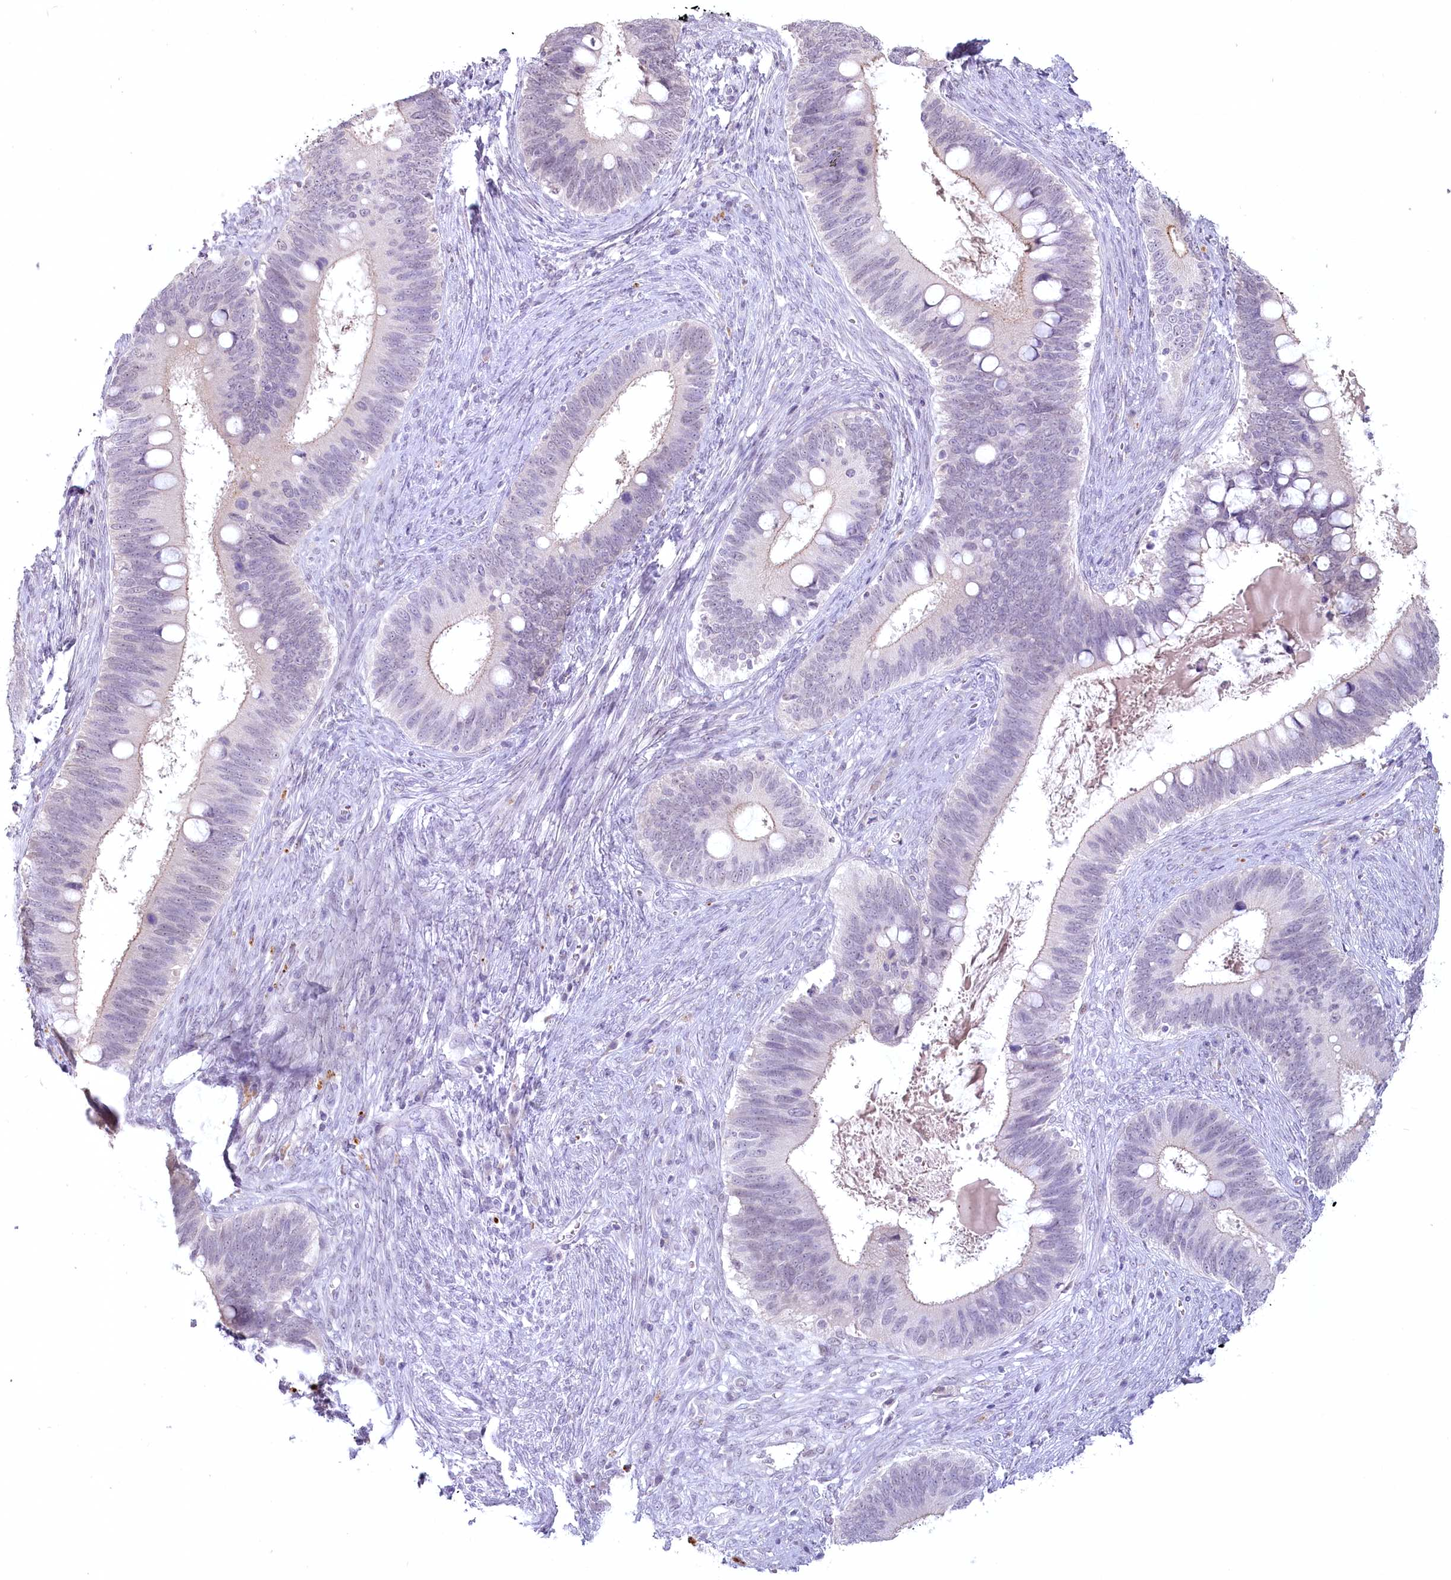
{"staining": {"intensity": "negative", "quantity": "none", "location": "none"}, "tissue": "cervical cancer", "cell_type": "Tumor cells", "image_type": "cancer", "snomed": [{"axis": "morphology", "description": "Adenocarcinoma, NOS"}, {"axis": "topography", "description": "Cervix"}], "caption": "Human cervical adenocarcinoma stained for a protein using immunohistochemistry (IHC) shows no staining in tumor cells.", "gene": "USP11", "patient": {"sex": "female", "age": 42}}